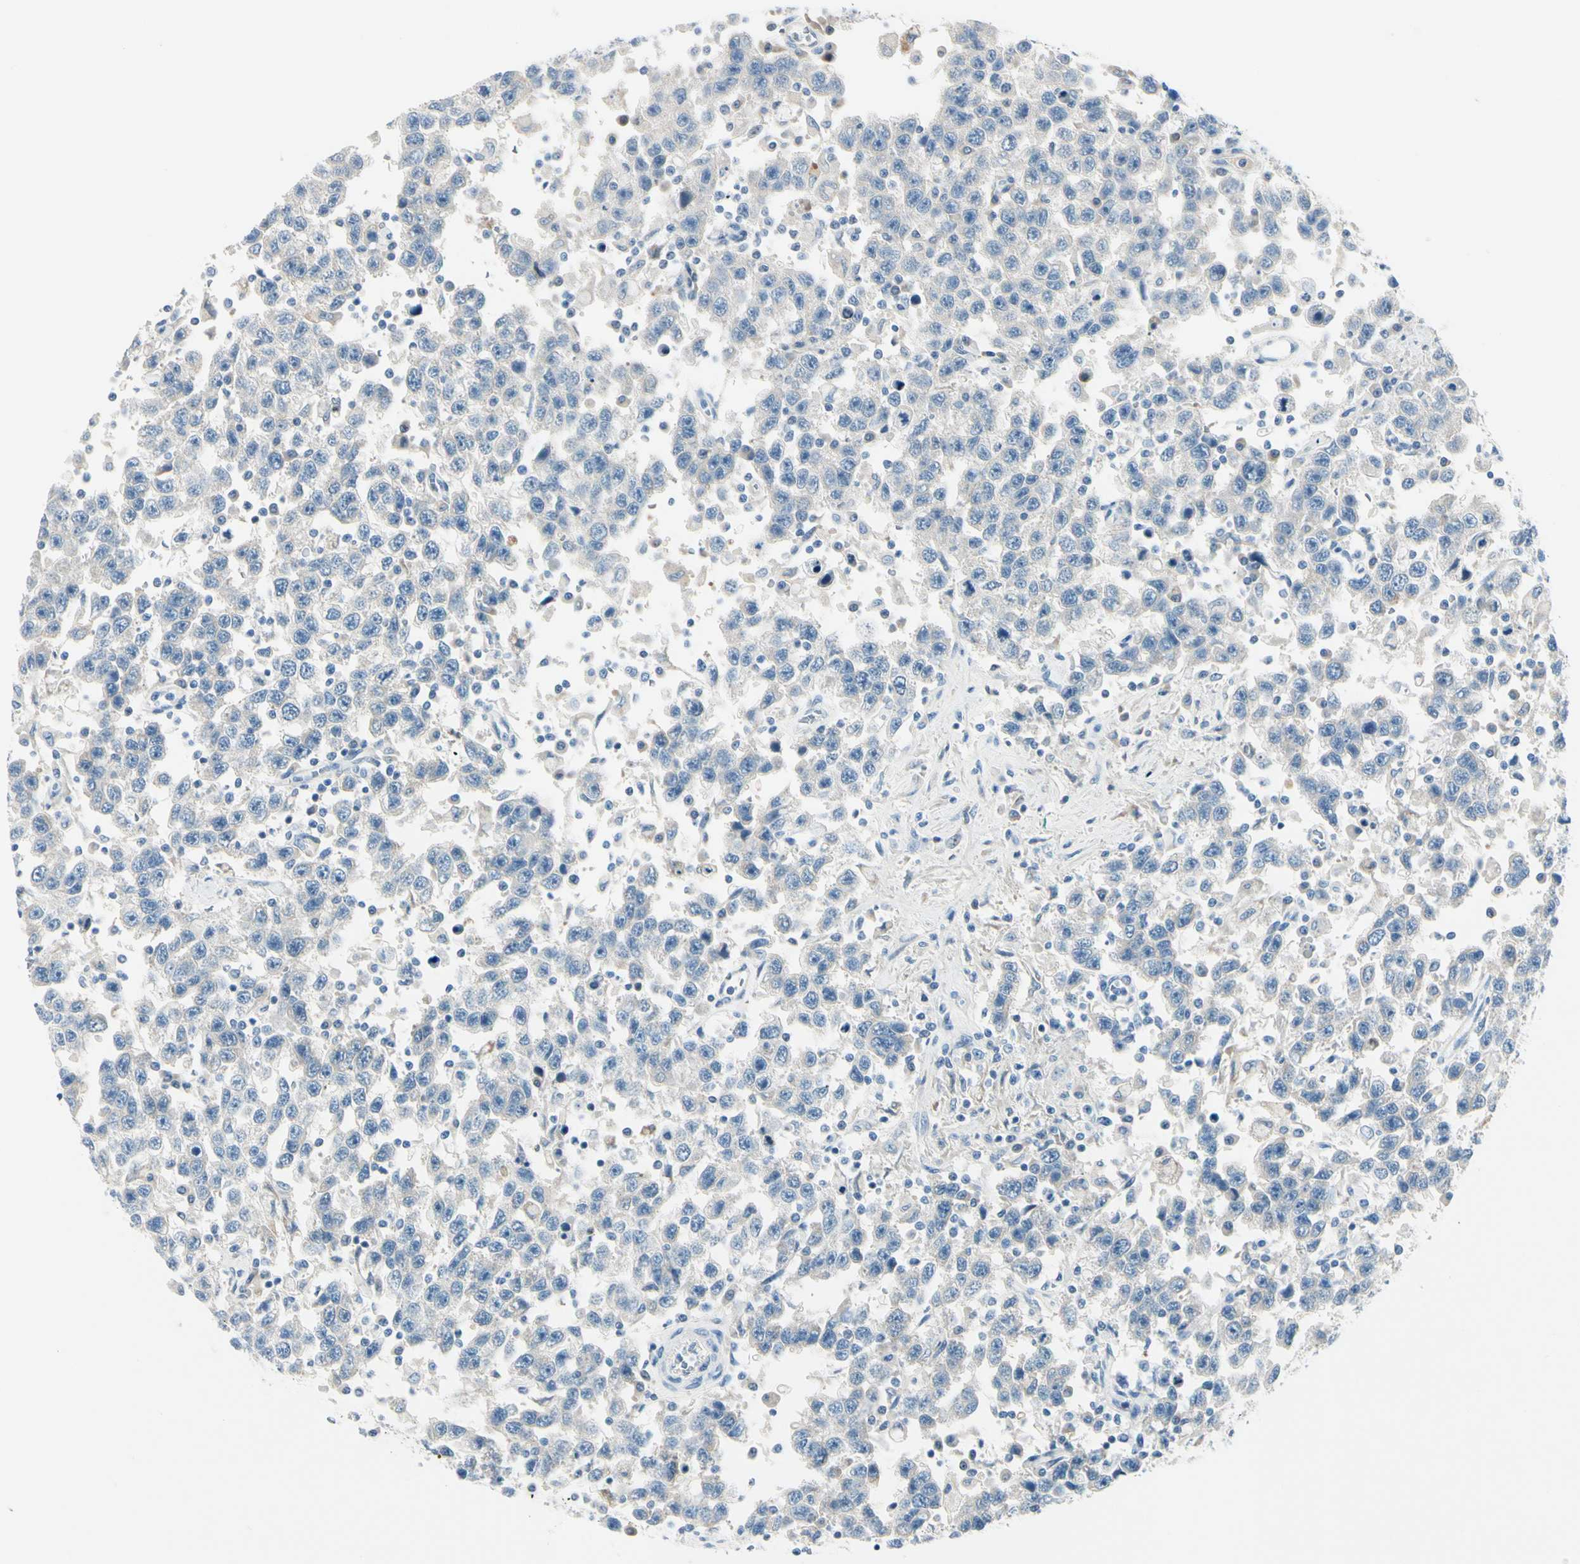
{"staining": {"intensity": "negative", "quantity": "none", "location": "none"}, "tissue": "testis cancer", "cell_type": "Tumor cells", "image_type": "cancer", "snomed": [{"axis": "morphology", "description": "Seminoma, NOS"}, {"axis": "topography", "description": "Testis"}], "caption": "There is no significant staining in tumor cells of testis cancer (seminoma).", "gene": "PEBP1", "patient": {"sex": "male", "age": 41}}